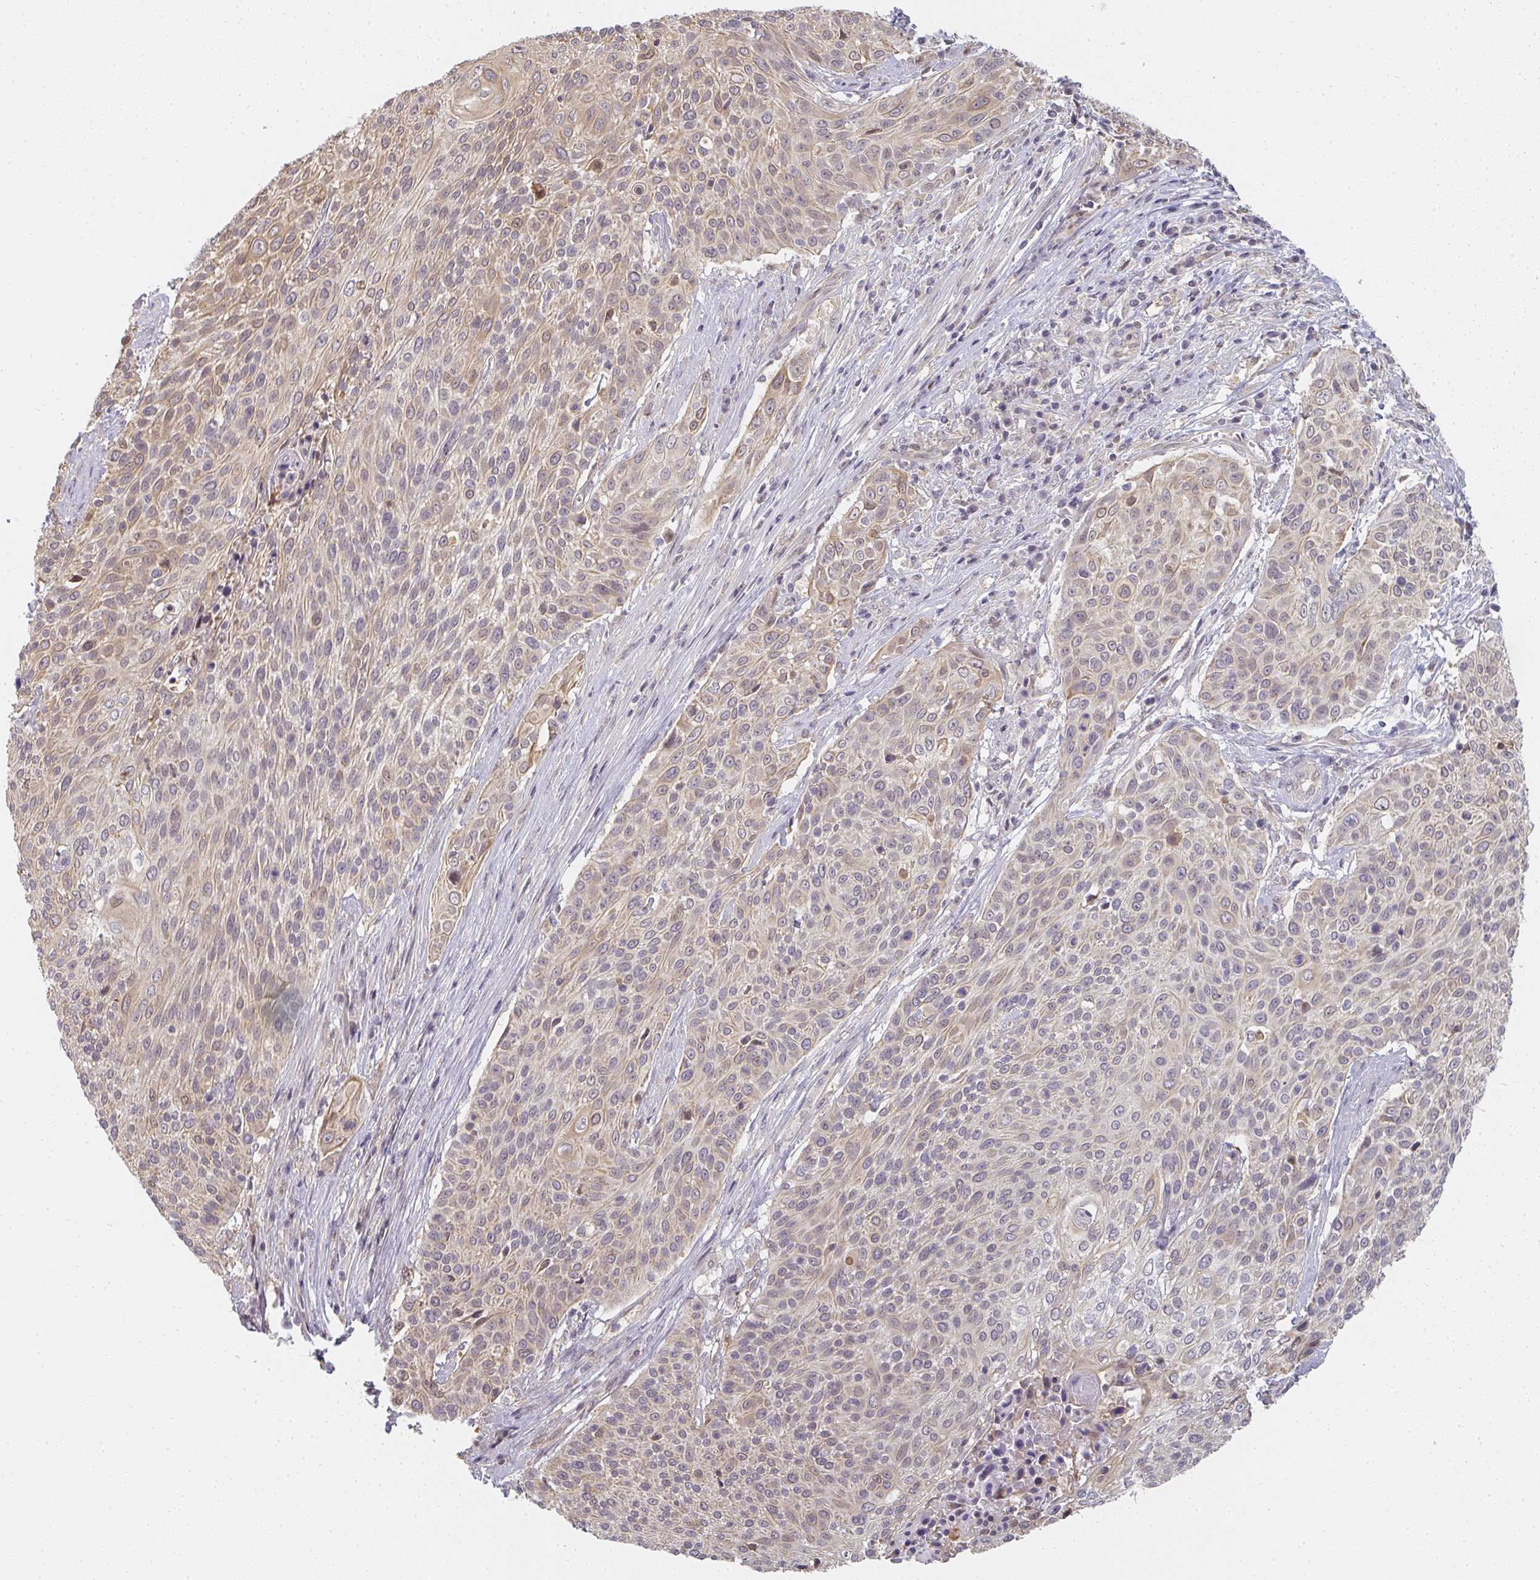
{"staining": {"intensity": "weak", "quantity": "25%-75%", "location": "cytoplasmic/membranous"}, "tissue": "cervical cancer", "cell_type": "Tumor cells", "image_type": "cancer", "snomed": [{"axis": "morphology", "description": "Squamous cell carcinoma, NOS"}, {"axis": "topography", "description": "Cervix"}], "caption": "Tumor cells show low levels of weak cytoplasmic/membranous positivity in approximately 25%-75% of cells in human squamous cell carcinoma (cervical). (DAB IHC, brown staining for protein, blue staining for nuclei).", "gene": "GSDMB", "patient": {"sex": "female", "age": 31}}